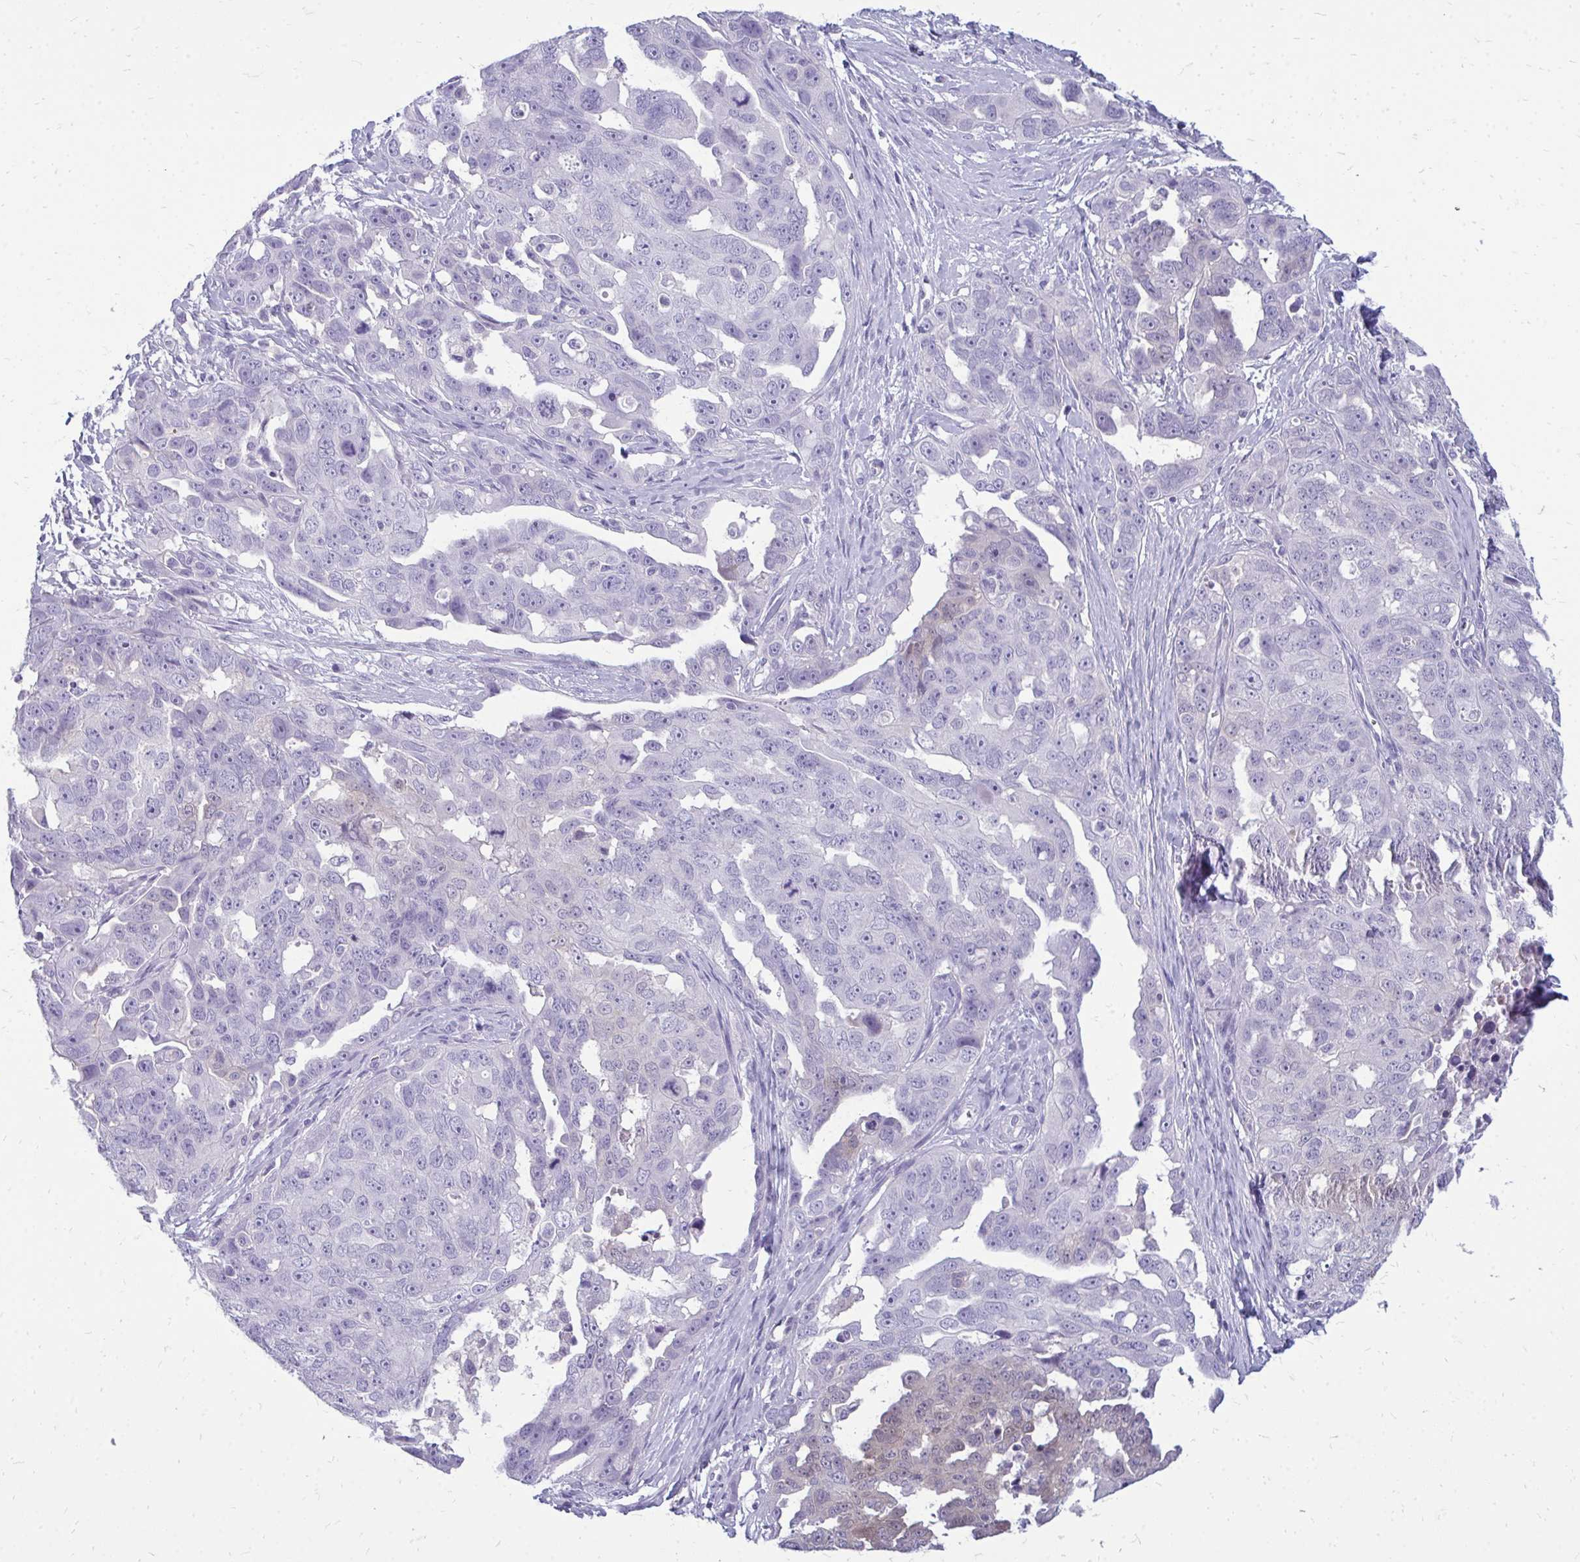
{"staining": {"intensity": "negative", "quantity": "none", "location": "none"}, "tissue": "ovarian cancer", "cell_type": "Tumor cells", "image_type": "cancer", "snomed": [{"axis": "morphology", "description": "Carcinoma, endometroid"}, {"axis": "topography", "description": "Ovary"}], "caption": "This is a micrograph of IHC staining of ovarian cancer (endometroid carcinoma), which shows no expression in tumor cells.", "gene": "FABP3", "patient": {"sex": "female", "age": 70}}